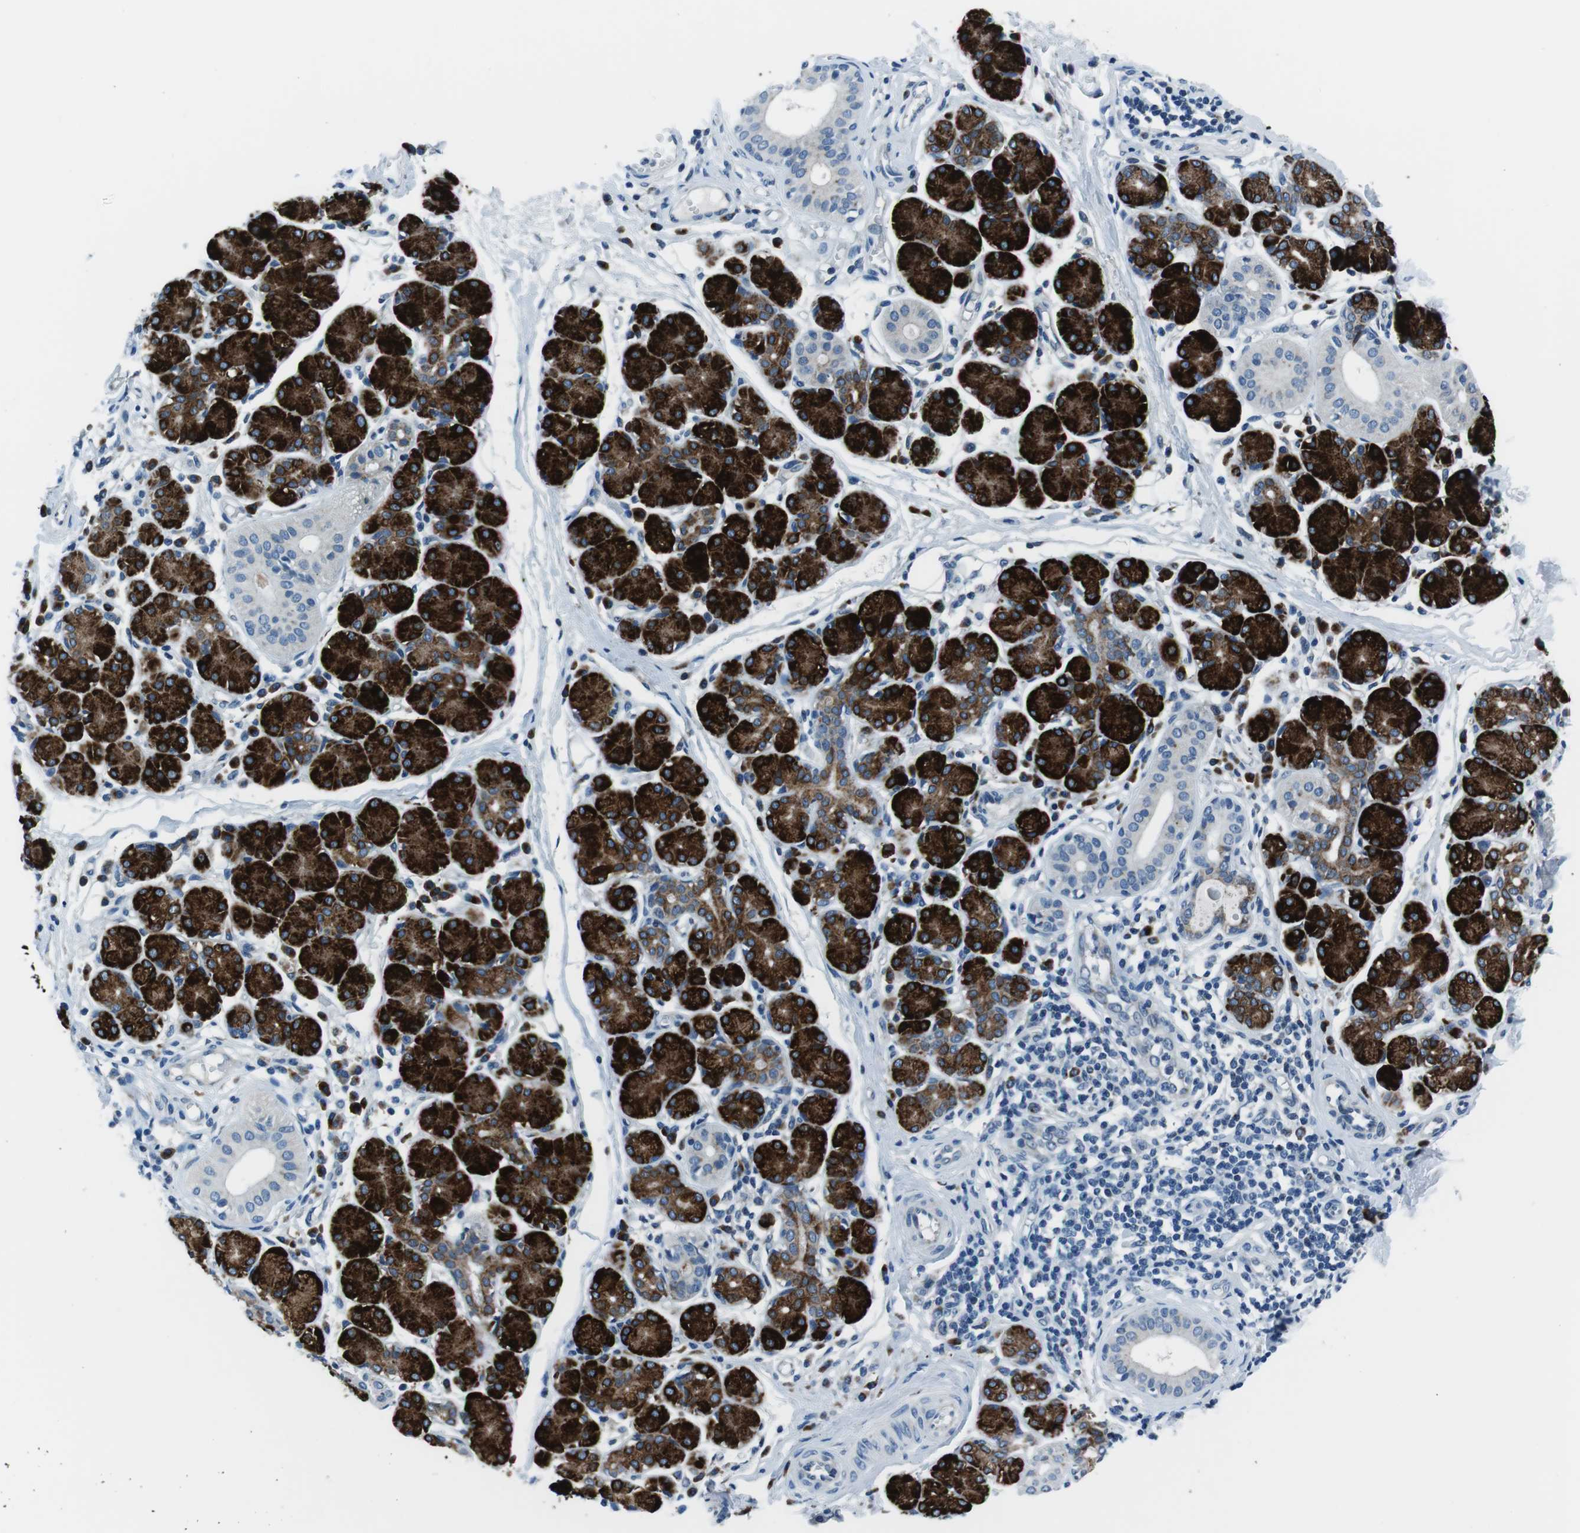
{"staining": {"intensity": "strong", "quantity": ">75%", "location": "cytoplasmic/membranous"}, "tissue": "salivary gland", "cell_type": "Glandular cells", "image_type": "normal", "snomed": [{"axis": "morphology", "description": "Normal tissue, NOS"}, {"axis": "morphology", "description": "Inflammation, NOS"}, {"axis": "topography", "description": "Lymph node"}, {"axis": "topography", "description": "Salivary gland"}], "caption": "Protein expression analysis of unremarkable human salivary gland reveals strong cytoplasmic/membranous positivity in about >75% of glandular cells. The staining was performed using DAB, with brown indicating positive protein expression. Nuclei are stained blue with hematoxylin.", "gene": "NUCB2", "patient": {"sex": "male", "age": 3}}